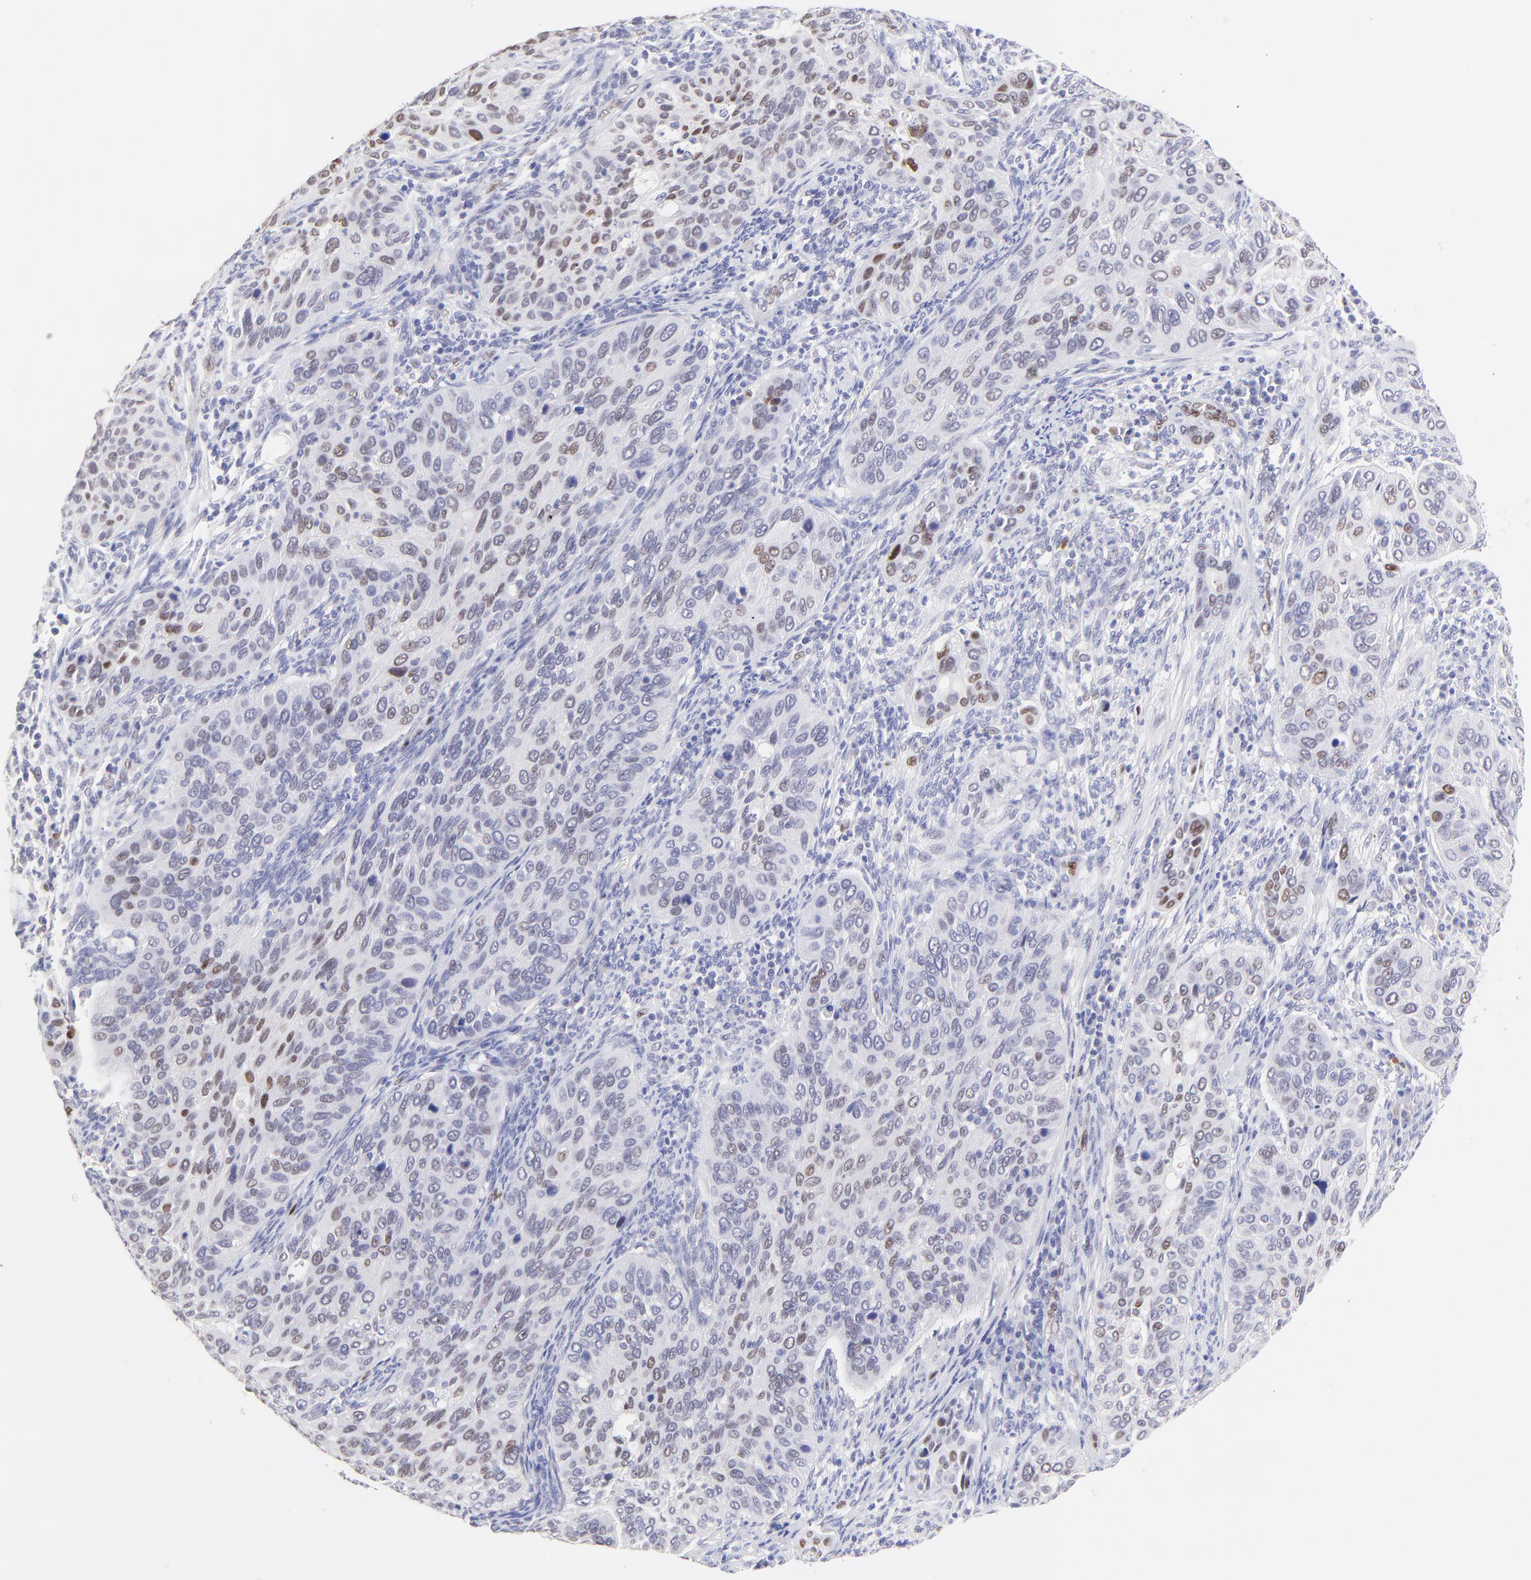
{"staining": {"intensity": "moderate", "quantity": "<25%", "location": "nuclear"}, "tissue": "cervical cancer", "cell_type": "Tumor cells", "image_type": "cancer", "snomed": [{"axis": "morphology", "description": "Squamous cell carcinoma, NOS"}, {"axis": "topography", "description": "Cervix"}], "caption": "Protein expression analysis of cervical squamous cell carcinoma demonstrates moderate nuclear staining in approximately <25% of tumor cells. (brown staining indicates protein expression, while blue staining denotes nuclei).", "gene": "KLF4", "patient": {"sex": "female", "age": 57}}